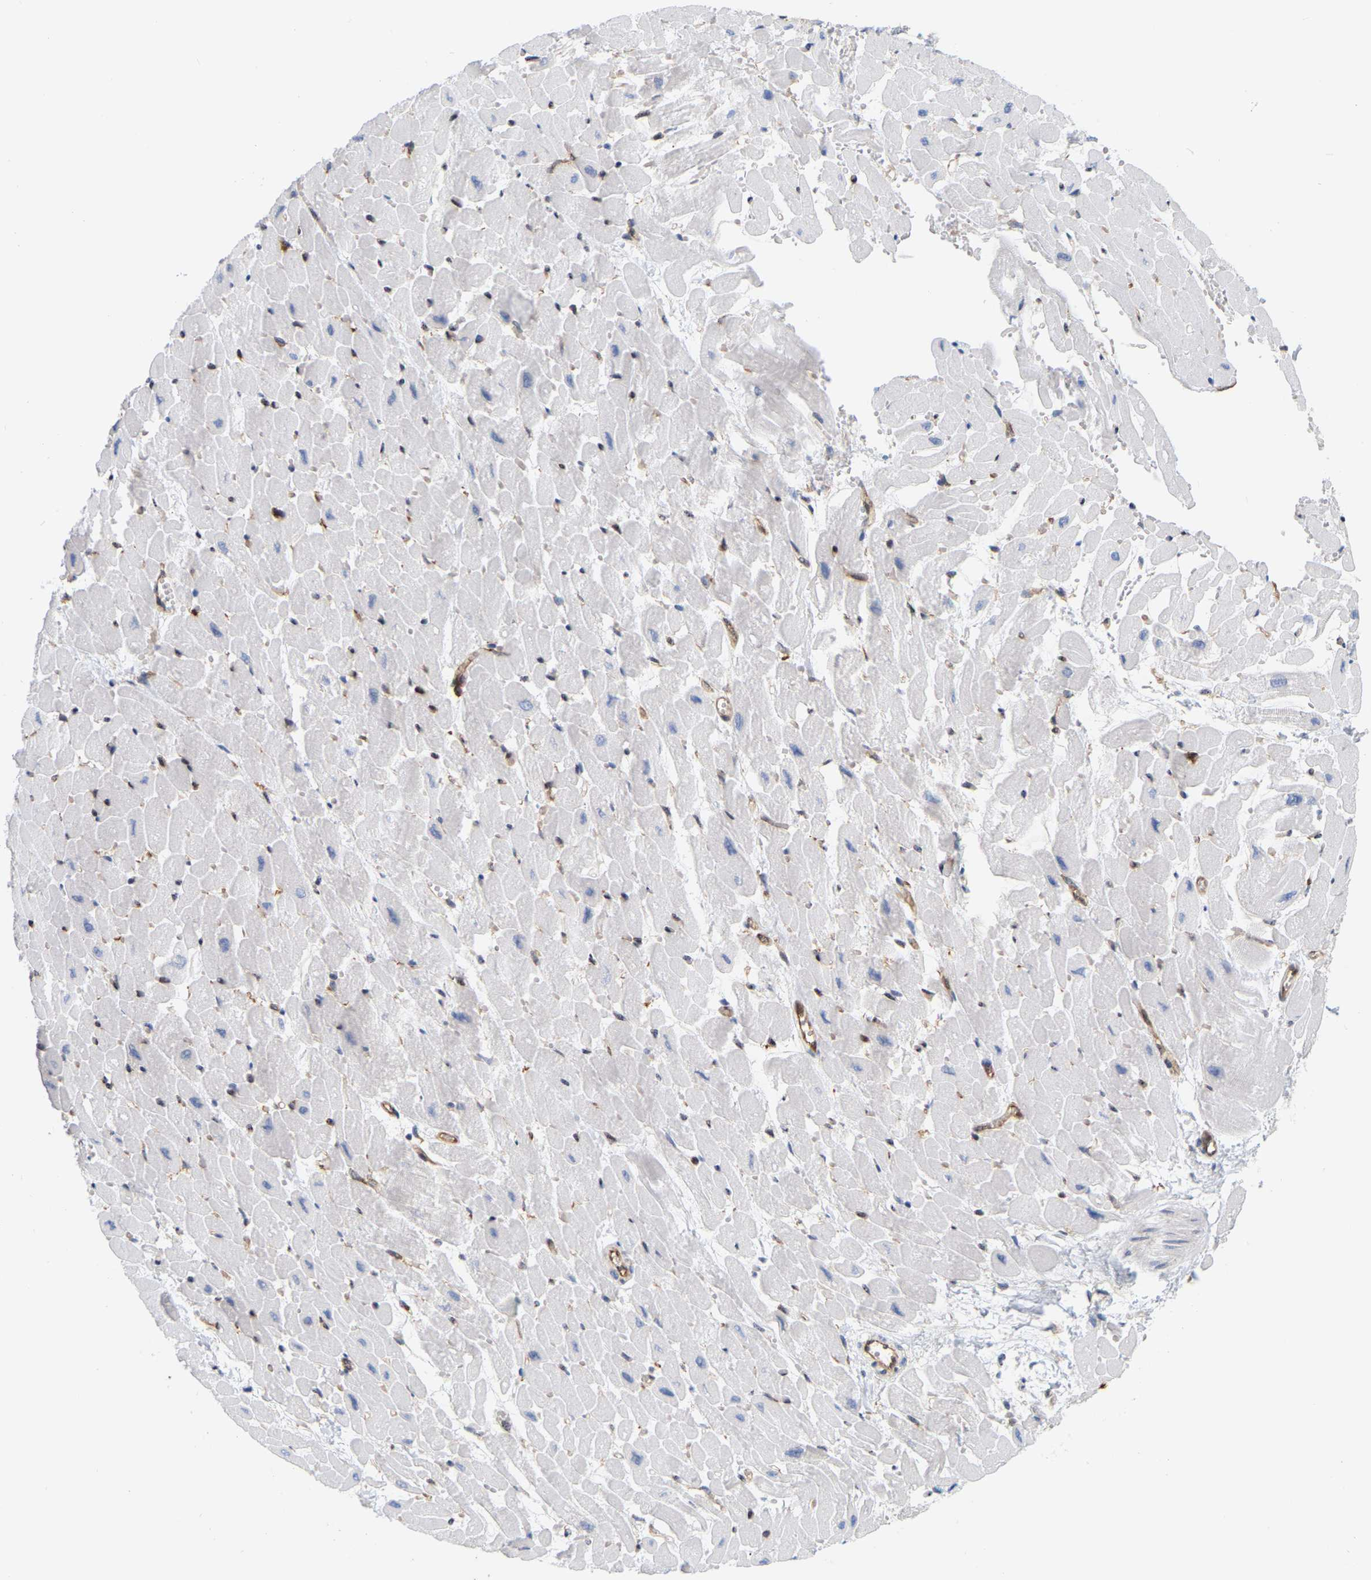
{"staining": {"intensity": "negative", "quantity": "none", "location": "none"}, "tissue": "heart muscle", "cell_type": "Cardiomyocytes", "image_type": "normal", "snomed": [{"axis": "morphology", "description": "Normal tissue, NOS"}, {"axis": "topography", "description": "Heart"}], "caption": "Heart muscle was stained to show a protein in brown. There is no significant expression in cardiomyocytes. (Immunohistochemistry (ihc), brightfield microscopy, high magnification).", "gene": "RAPH1", "patient": {"sex": "male", "age": 45}}